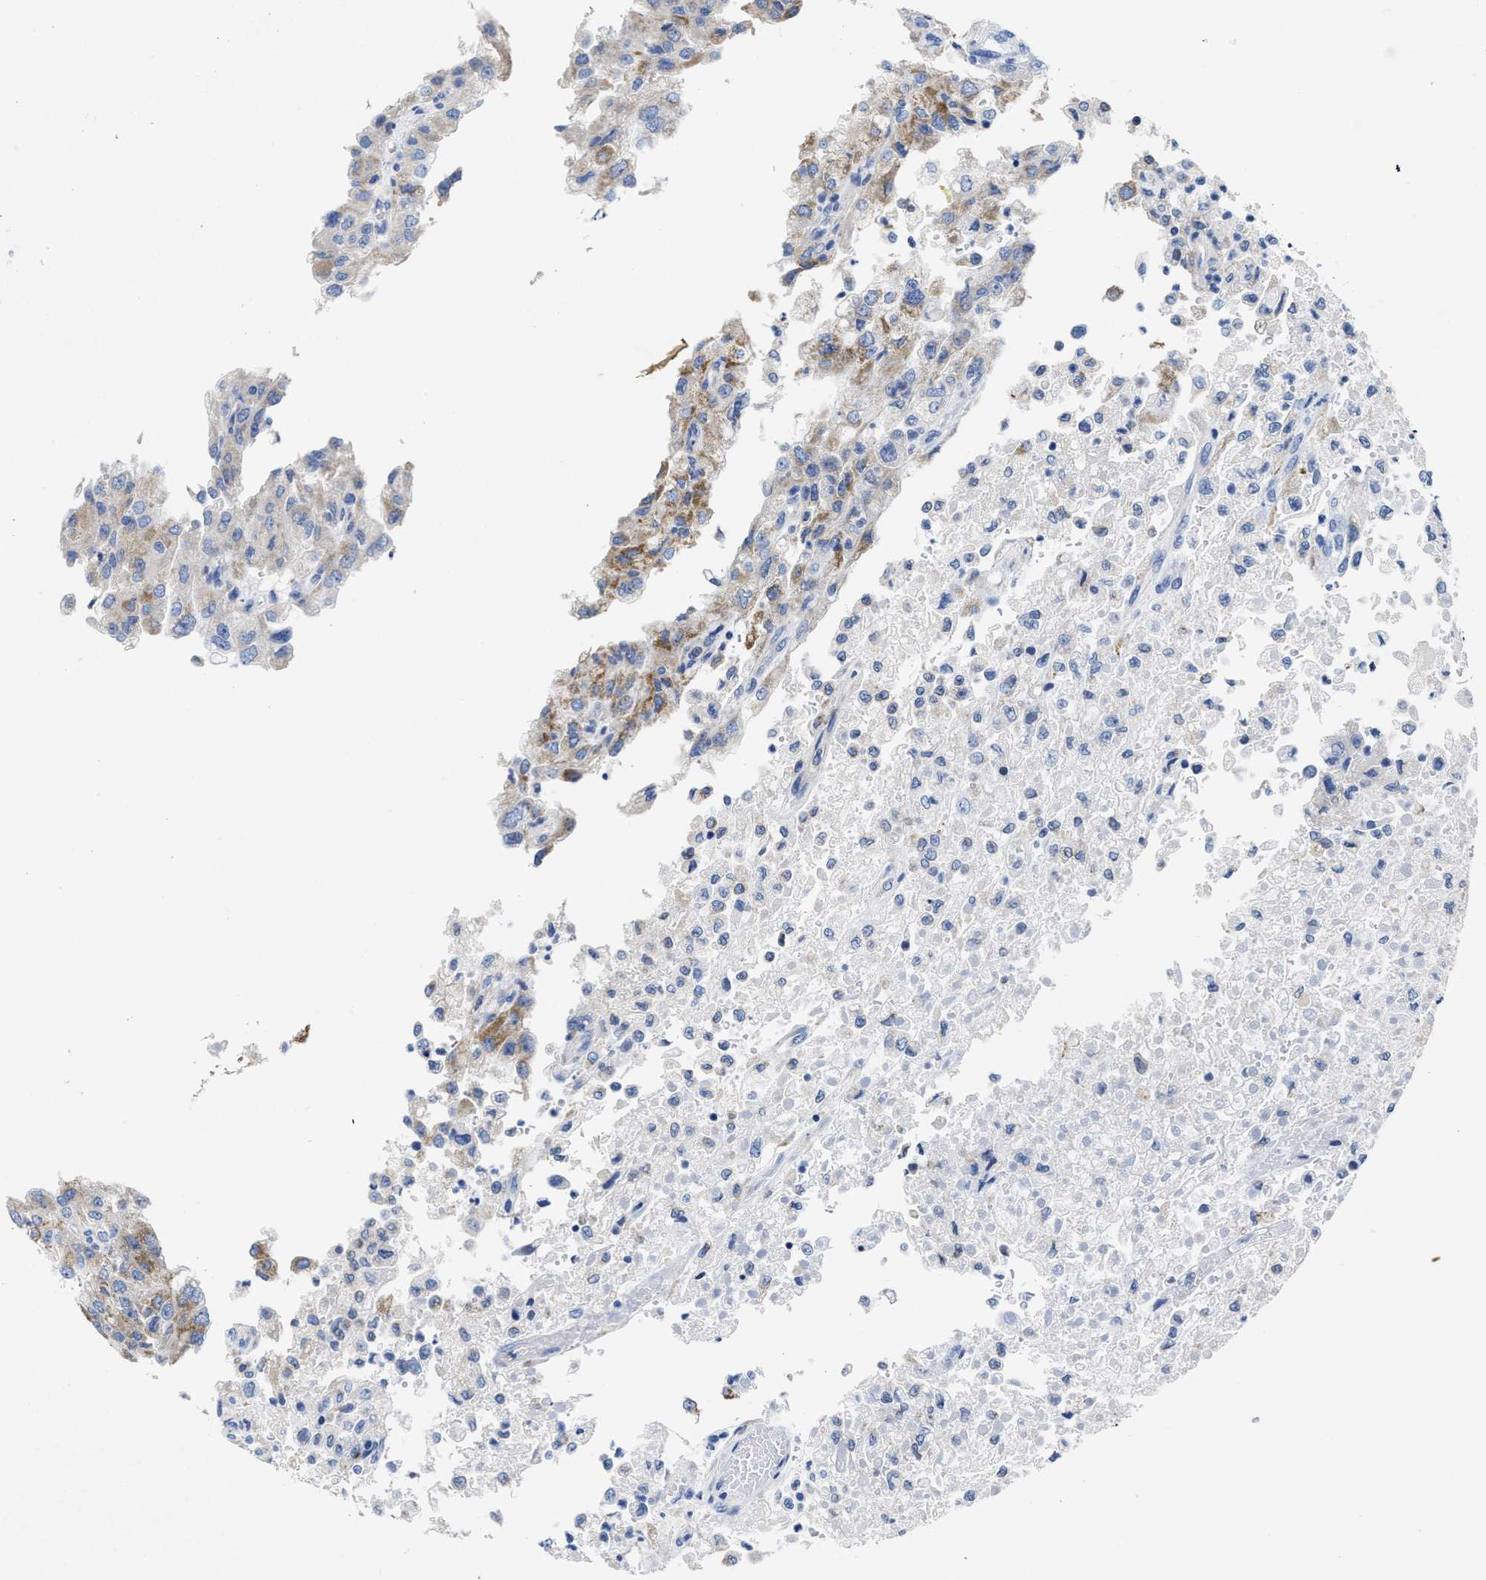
{"staining": {"intensity": "moderate", "quantity": "<25%", "location": "cytoplasmic/membranous"}, "tissue": "renal cancer", "cell_type": "Tumor cells", "image_type": "cancer", "snomed": [{"axis": "morphology", "description": "Adenocarcinoma, NOS"}, {"axis": "topography", "description": "Kidney"}], "caption": "This is an image of immunohistochemistry staining of renal adenocarcinoma, which shows moderate staining in the cytoplasmic/membranous of tumor cells.", "gene": "TBRG4", "patient": {"sex": "female", "age": 54}}